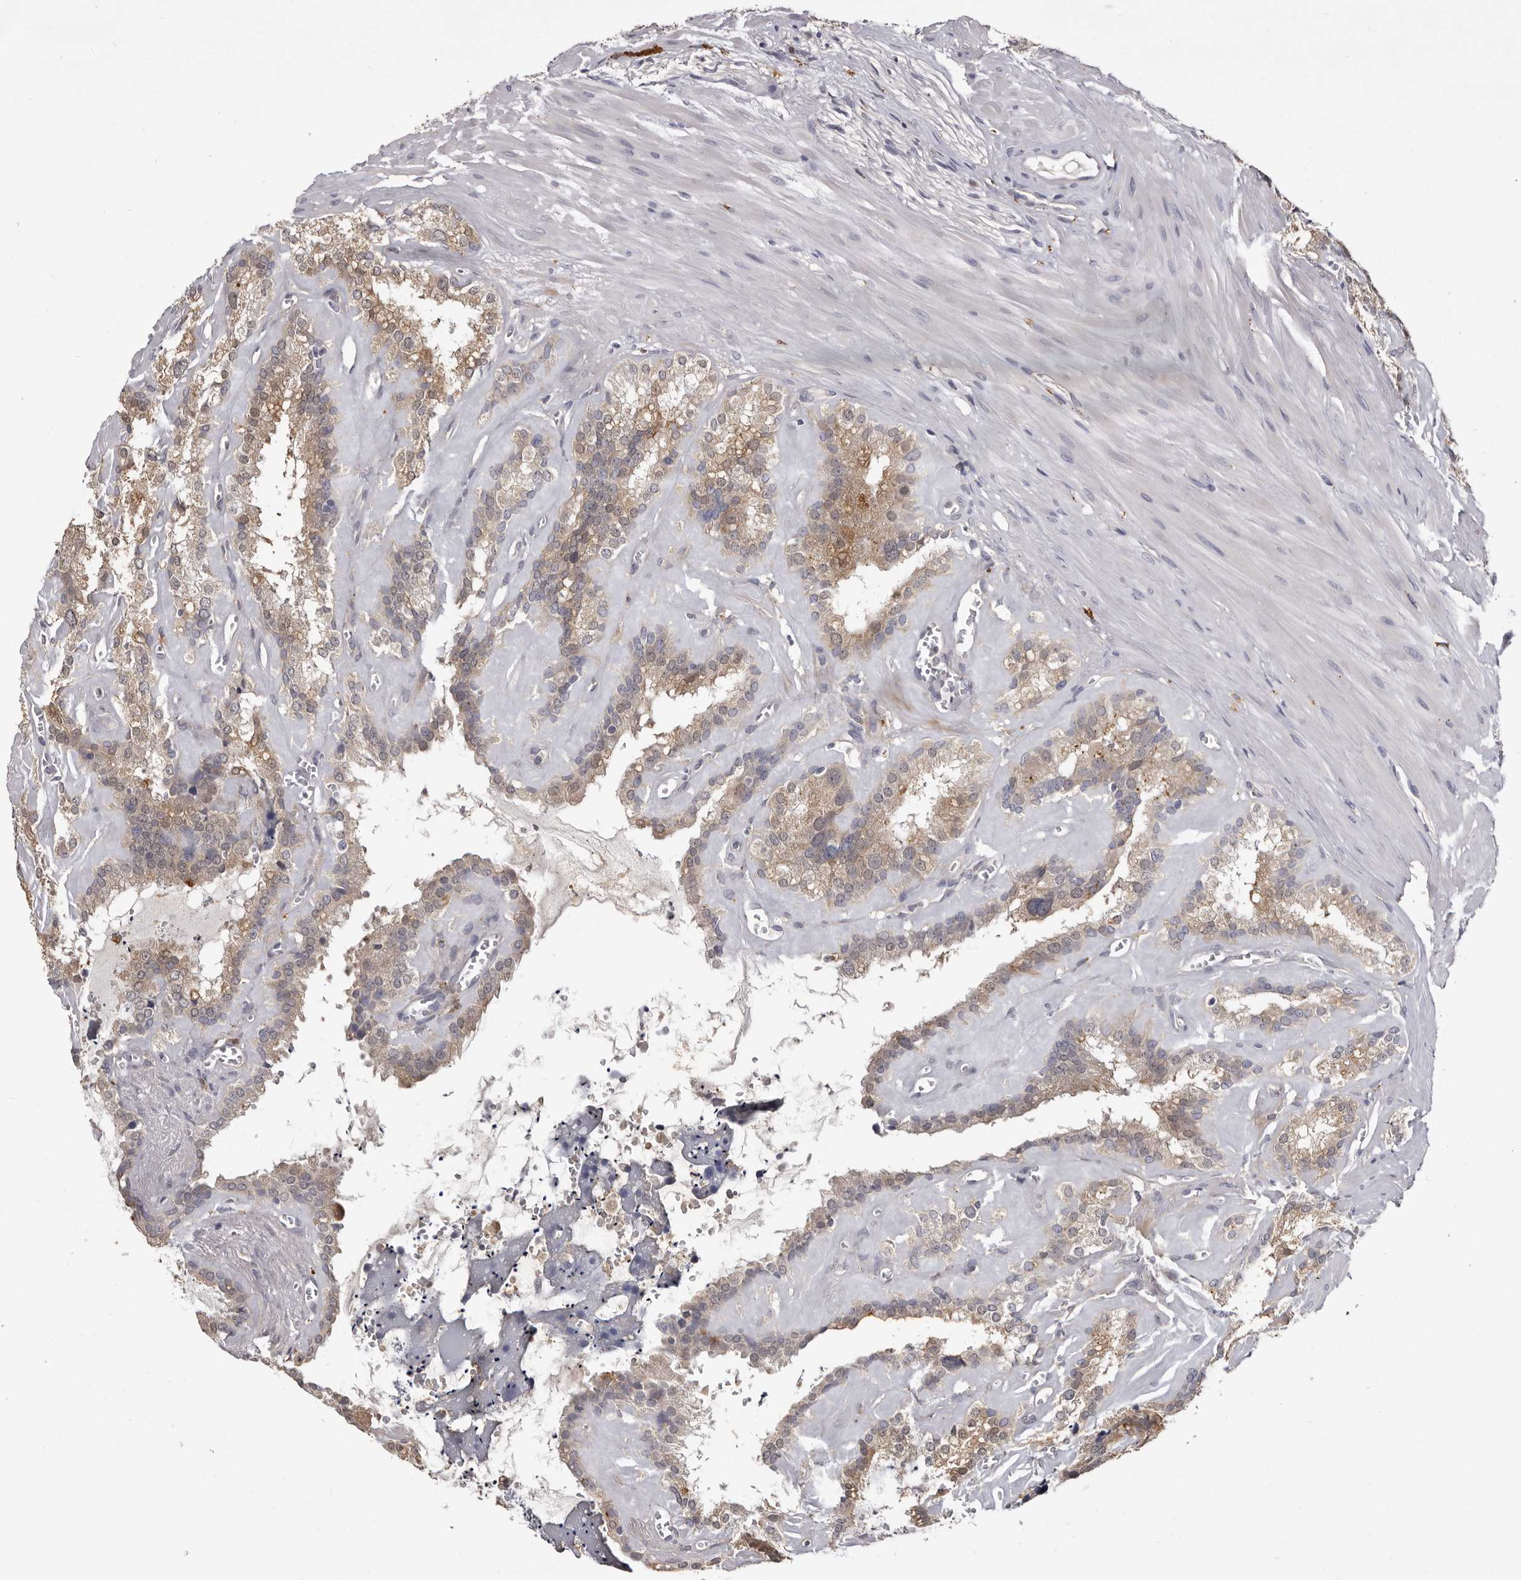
{"staining": {"intensity": "weak", "quantity": ">75%", "location": "cytoplasmic/membranous"}, "tissue": "seminal vesicle", "cell_type": "Glandular cells", "image_type": "normal", "snomed": [{"axis": "morphology", "description": "Normal tissue, NOS"}, {"axis": "topography", "description": "Prostate"}, {"axis": "topography", "description": "Seminal veicle"}], "caption": "Seminal vesicle stained with DAB (3,3'-diaminobenzidine) immunohistochemistry (IHC) shows low levels of weak cytoplasmic/membranous positivity in approximately >75% of glandular cells.", "gene": "DAP", "patient": {"sex": "male", "age": 59}}